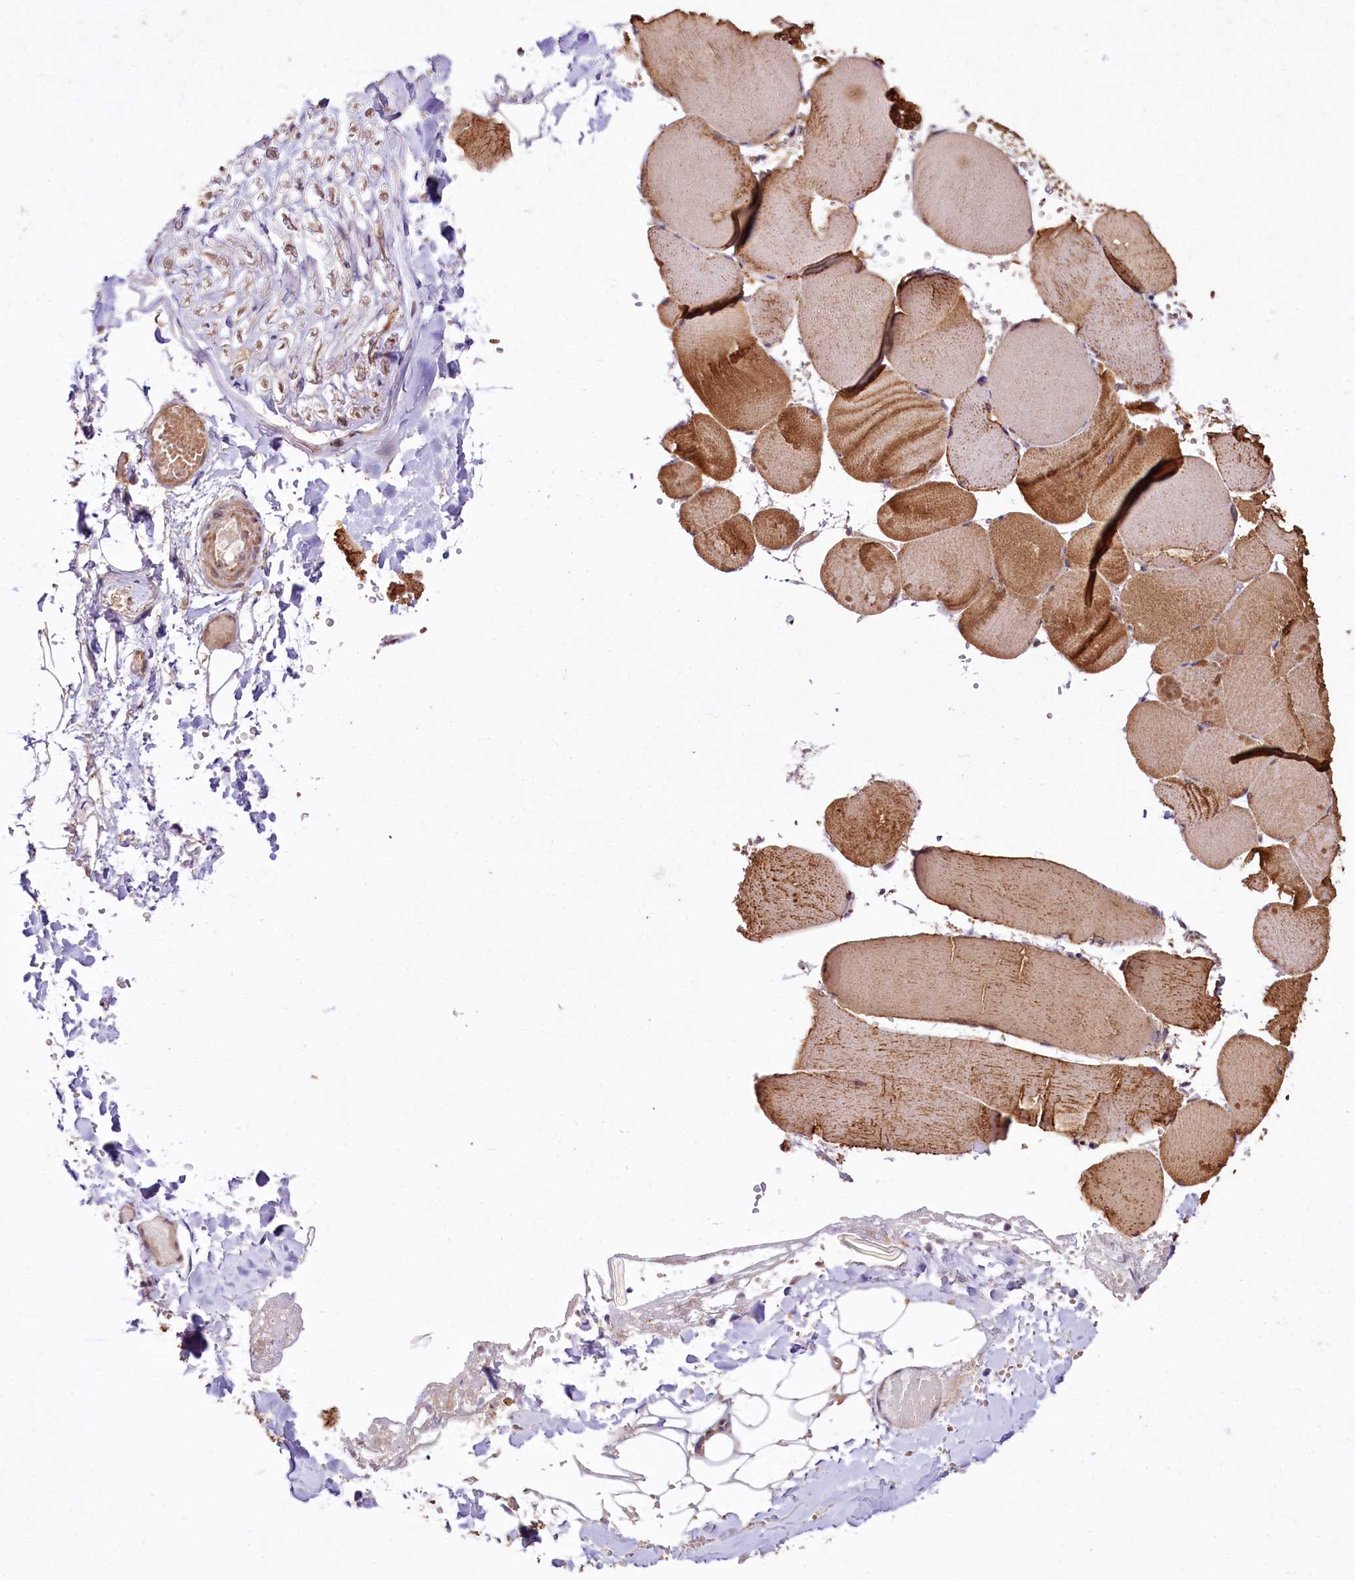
{"staining": {"intensity": "weak", "quantity": "25%-75%", "location": "nuclear"}, "tissue": "adipose tissue", "cell_type": "Adipocytes", "image_type": "normal", "snomed": [{"axis": "morphology", "description": "Normal tissue, NOS"}, {"axis": "topography", "description": "Skeletal muscle"}, {"axis": "topography", "description": "Peripheral nerve tissue"}], "caption": "A photomicrograph of adipose tissue stained for a protein shows weak nuclear brown staining in adipocytes.", "gene": "ST7", "patient": {"sex": "female", "age": 55}}